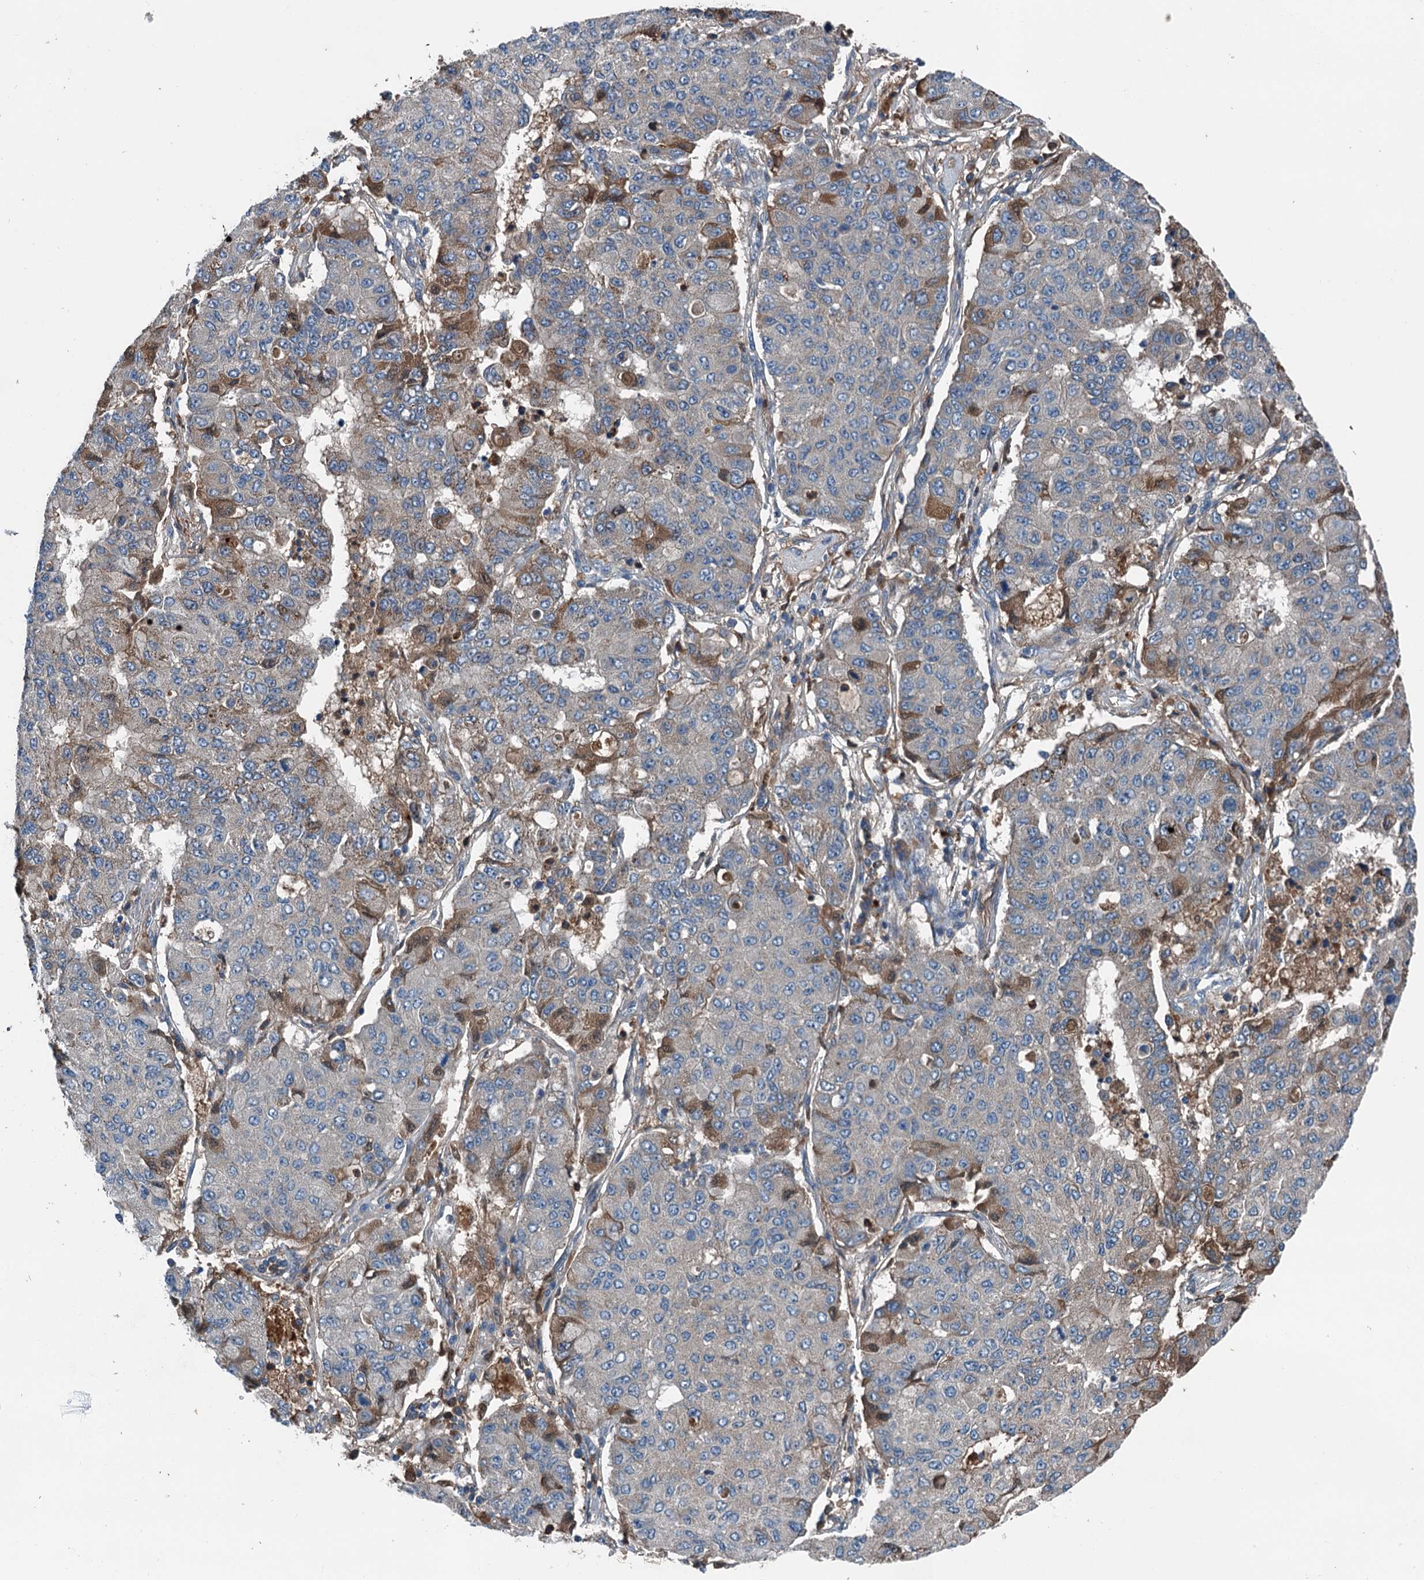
{"staining": {"intensity": "moderate", "quantity": "<25%", "location": "cytoplasmic/membranous"}, "tissue": "lung cancer", "cell_type": "Tumor cells", "image_type": "cancer", "snomed": [{"axis": "morphology", "description": "Squamous cell carcinoma, NOS"}, {"axis": "topography", "description": "Lung"}], "caption": "IHC histopathology image of human squamous cell carcinoma (lung) stained for a protein (brown), which exhibits low levels of moderate cytoplasmic/membranous positivity in about <25% of tumor cells.", "gene": "PDSS1", "patient": {"sex": "male", "age": 74}}